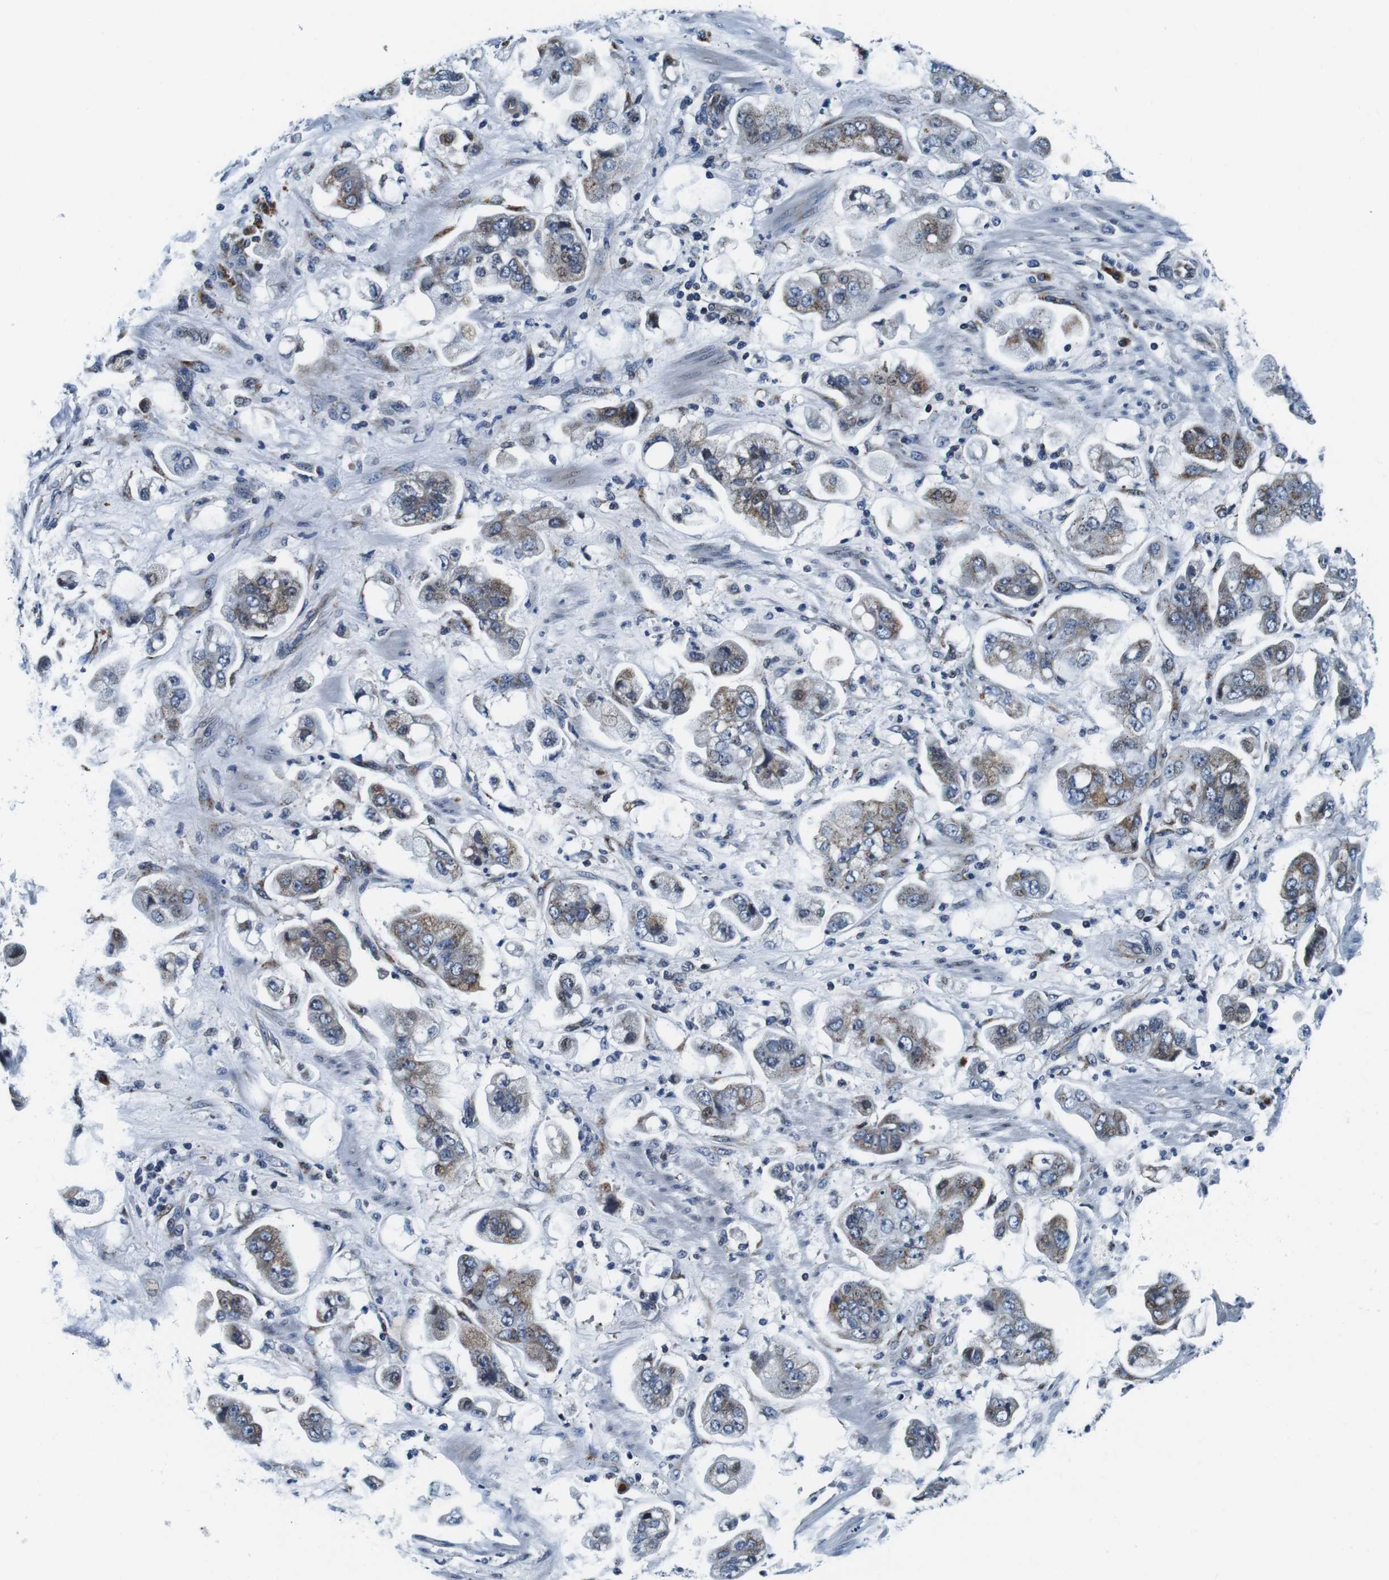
{"staining": {"intensity": "moderate", "quantity": ">75%", "location": "cytoplasmic/membranous"}, "tissue": "stomach cancer", "cell_type": "Tumor cells", "image_type": "cancer", "snomed": [{"axis": "morphology", "description": "Adenocarcinoma, NOS"}, {"axis": "topography", "description": "Stomach"}], "caption": "This image reveals IHC staining of human adenocarcinoma (stomach), with medium moderate cytoplasmic/membranous positivity in approximately >75% of tumor cells.", "gene": "FAR2", "patient": {"sex": "male", "age": 62}}